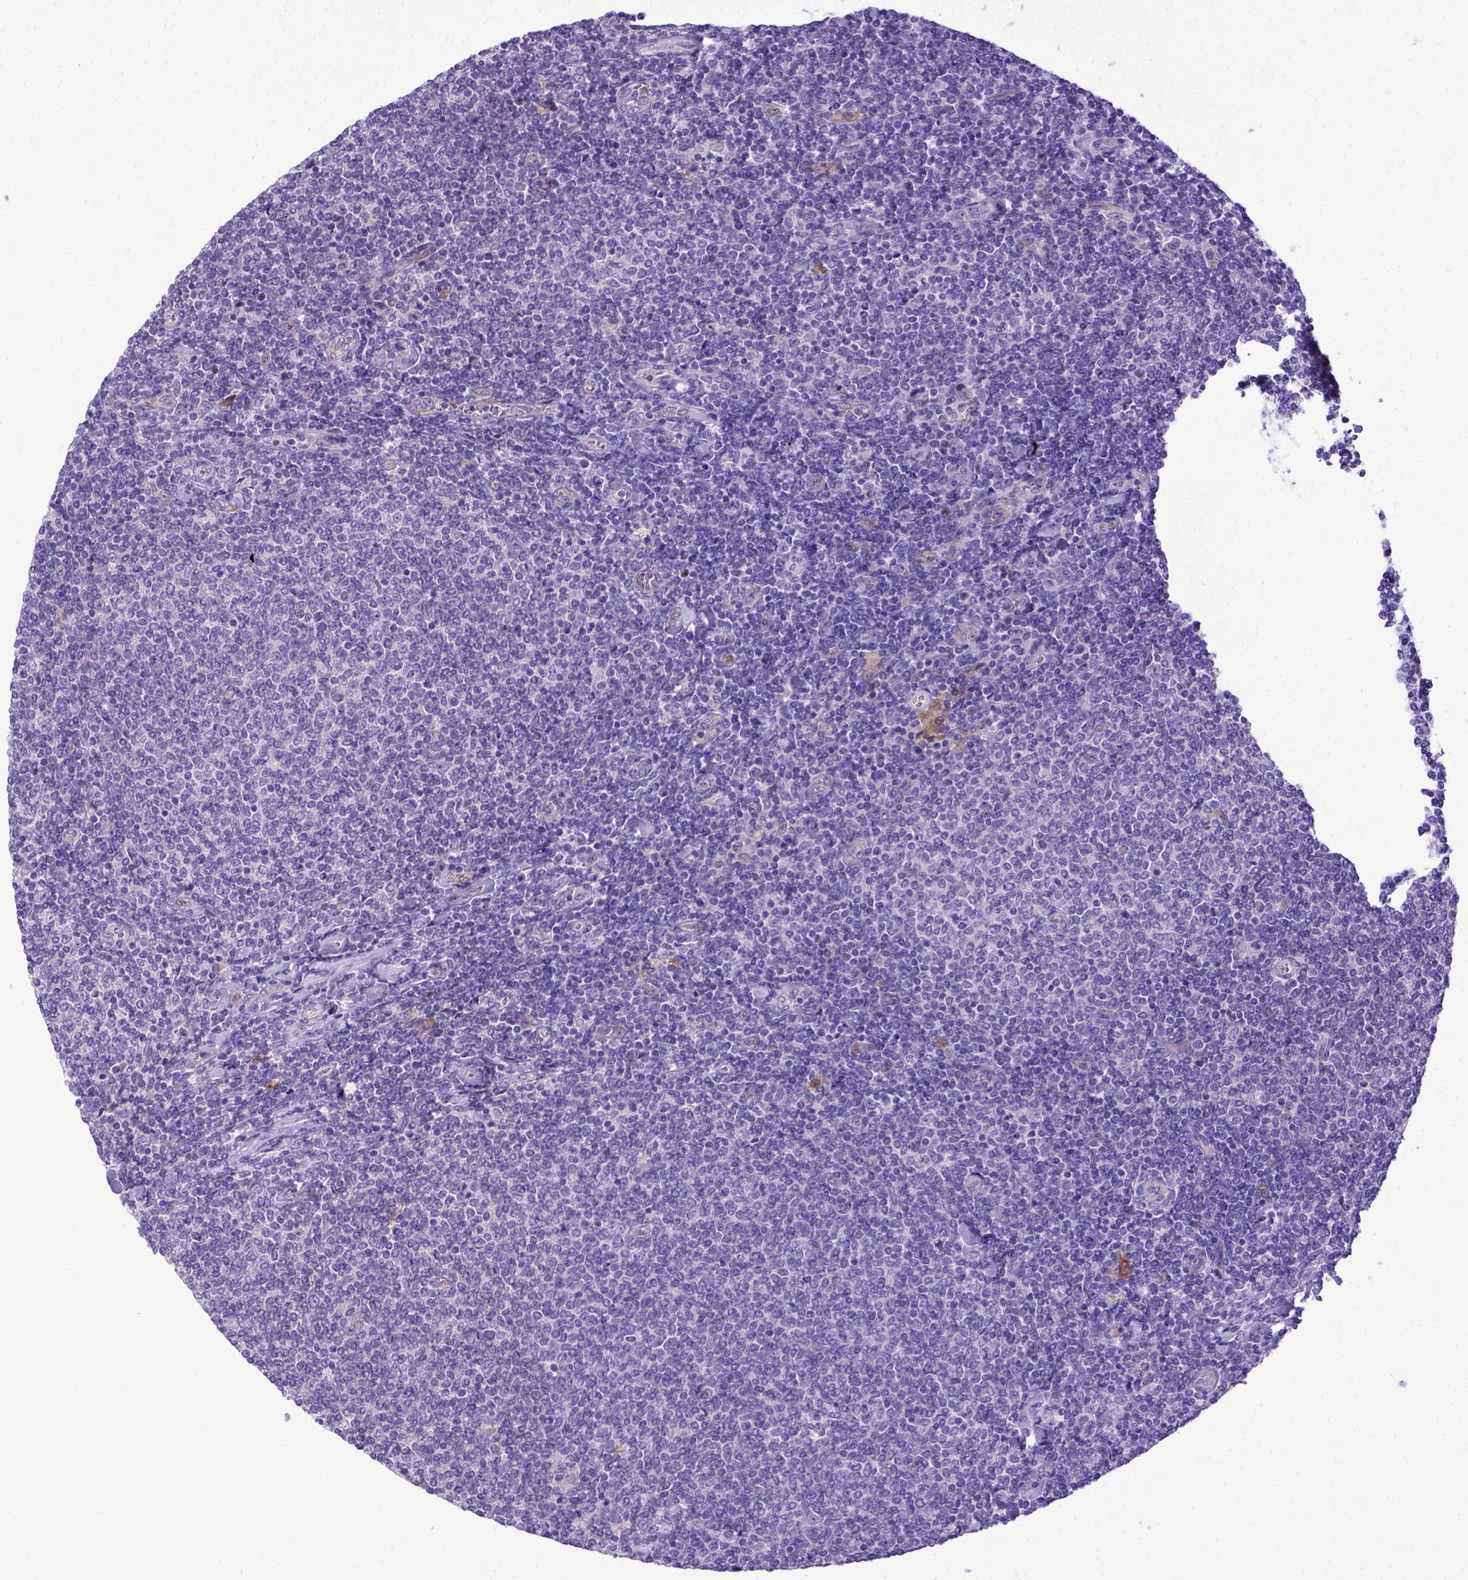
{"staining": {"intensity": "negative", "quantity": "none", "location": "none"}, "tissue": "lymphoma", "cell_type": "Tumor cells", "image_type": "cancer", "snomed": [{"axis": "morphology", "description": "Malignant lymphoma, non-Hodgkin's type, Low grade"}, {"axis": "topography", "description": "Lymph node"}], "caption": "High magnification brightfield microscopy of low-grade malignant lymphoma, non-Hodgkin's type stained with DAB (3,3'-diaminobenzidine) (brown) and counterstained with hematoxylin (blue): tumor cells show no significant positivity.", "gene": "CFAP300", "patient": {"sex": "male", "age": 52}}